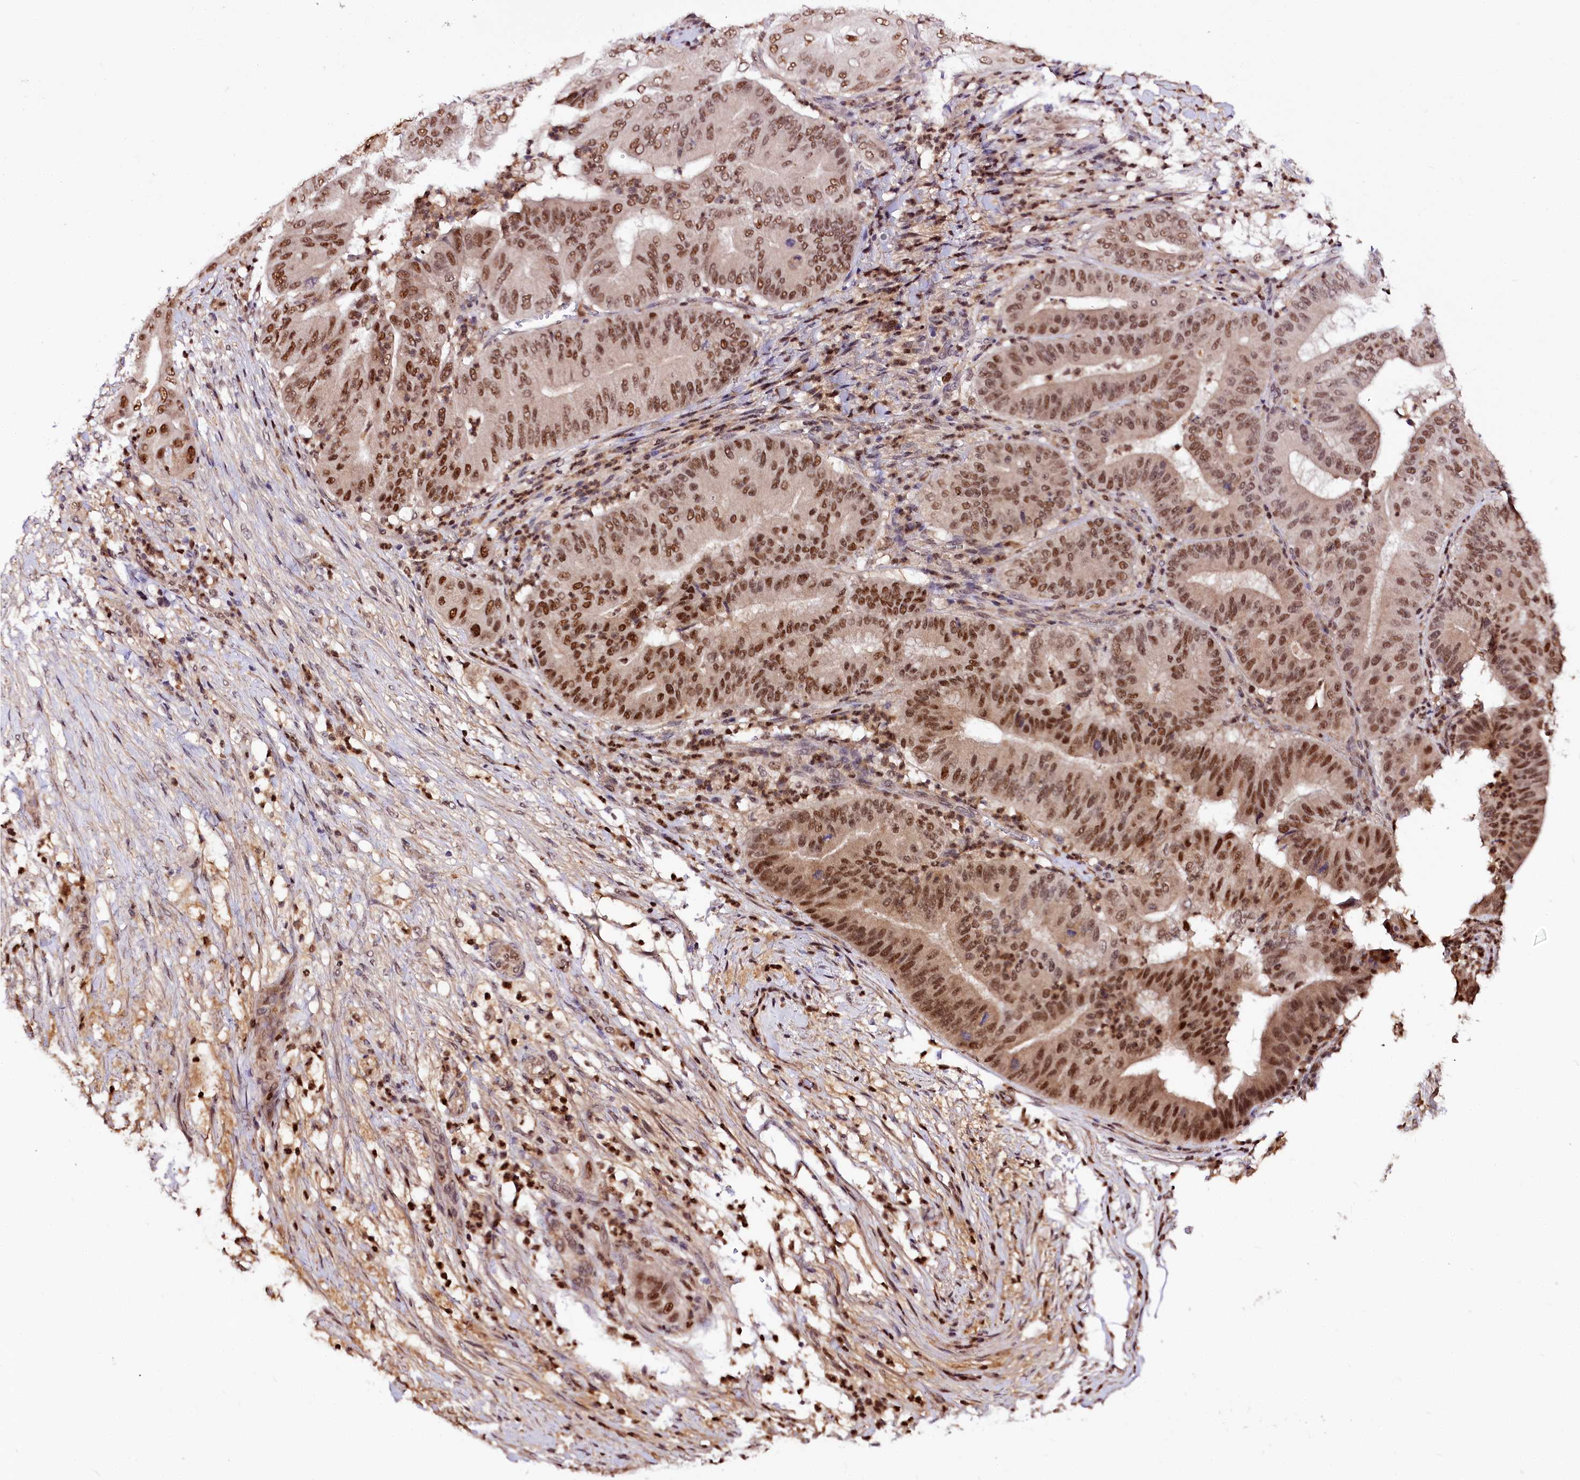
{"staining": {"intensity": "strong", "quantity": ">75%", "location": "nuclear"}, "tissue": "pancreatic cancer", "cell_type": "Tumor cells", "image_type": "cancer", "snomed": [{"axis": "morphology", "description": "Adenocarcinoma, NOS"}, {"axis": "topography", "description": "Pancreas"}], "caption": "This histopathology image demonstrates immunohistochemistry staining of human adenocarcinoma (pancreatic), with high strong nuclear staining in approximately >75% of tumor cells.", "gene": "GNL3L", "patient": {"sex": "female", "age": 77}}